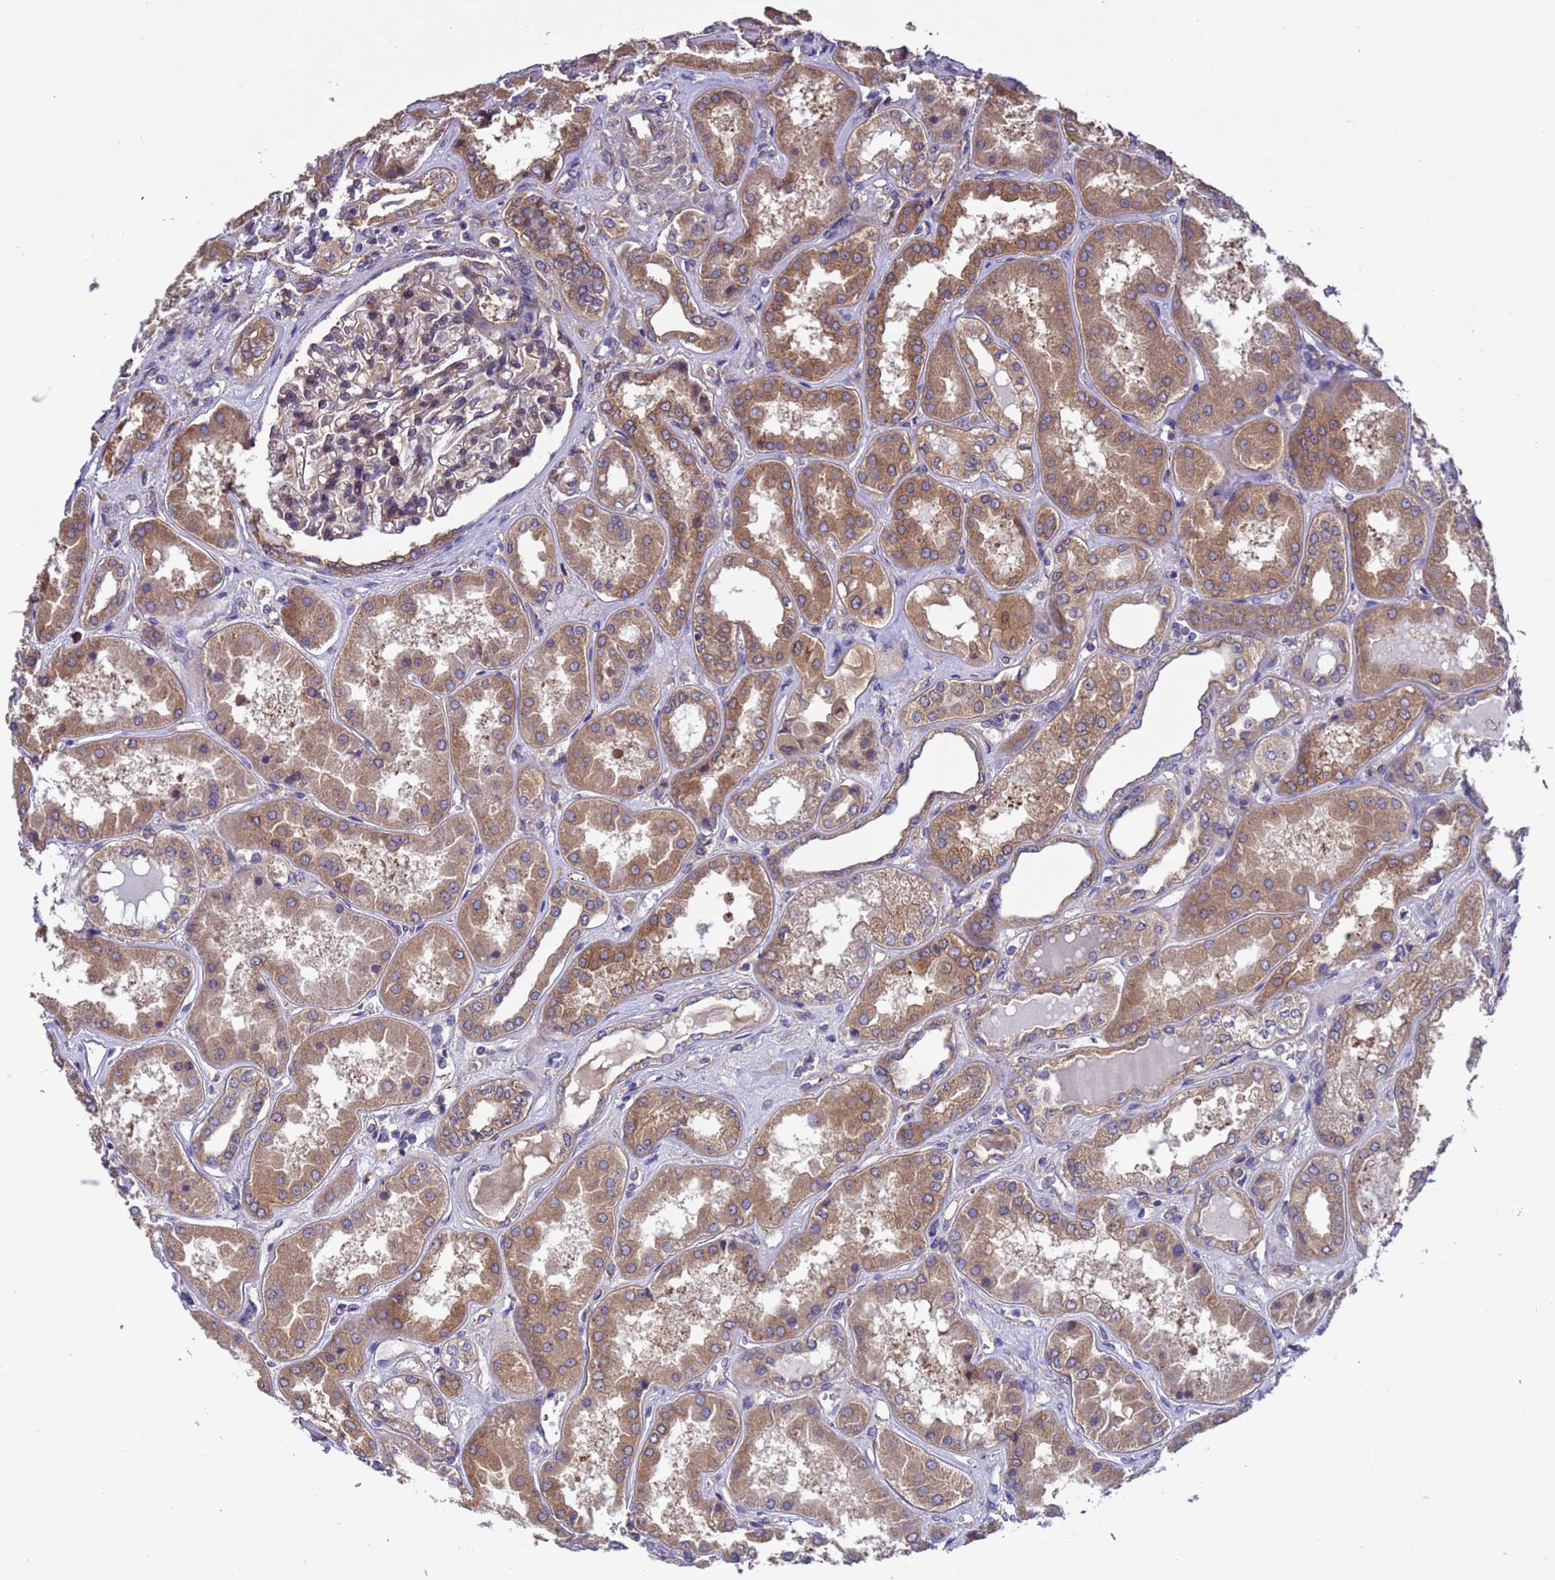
{"staining": {"intensity": "moderate", "quantity": "25%-75%", "location": "cytoplasmic/membranous"}, "tissue": "kidney", "cell_type": "Cells in glomeruli", "image_type": "normal", "snomed": [{"axis": "morphology", "description": "Normal tissue, NOS"}, {"axis": "topography", "description": "Kidney"}], "caption": "Unremarkable kidney displays moderate cytoplasmic/membranous expression in about 25%-75% of cells in glomeruli.", "gene": "ARHGAP12", "patient": {"sex": "female", "age": 56}}